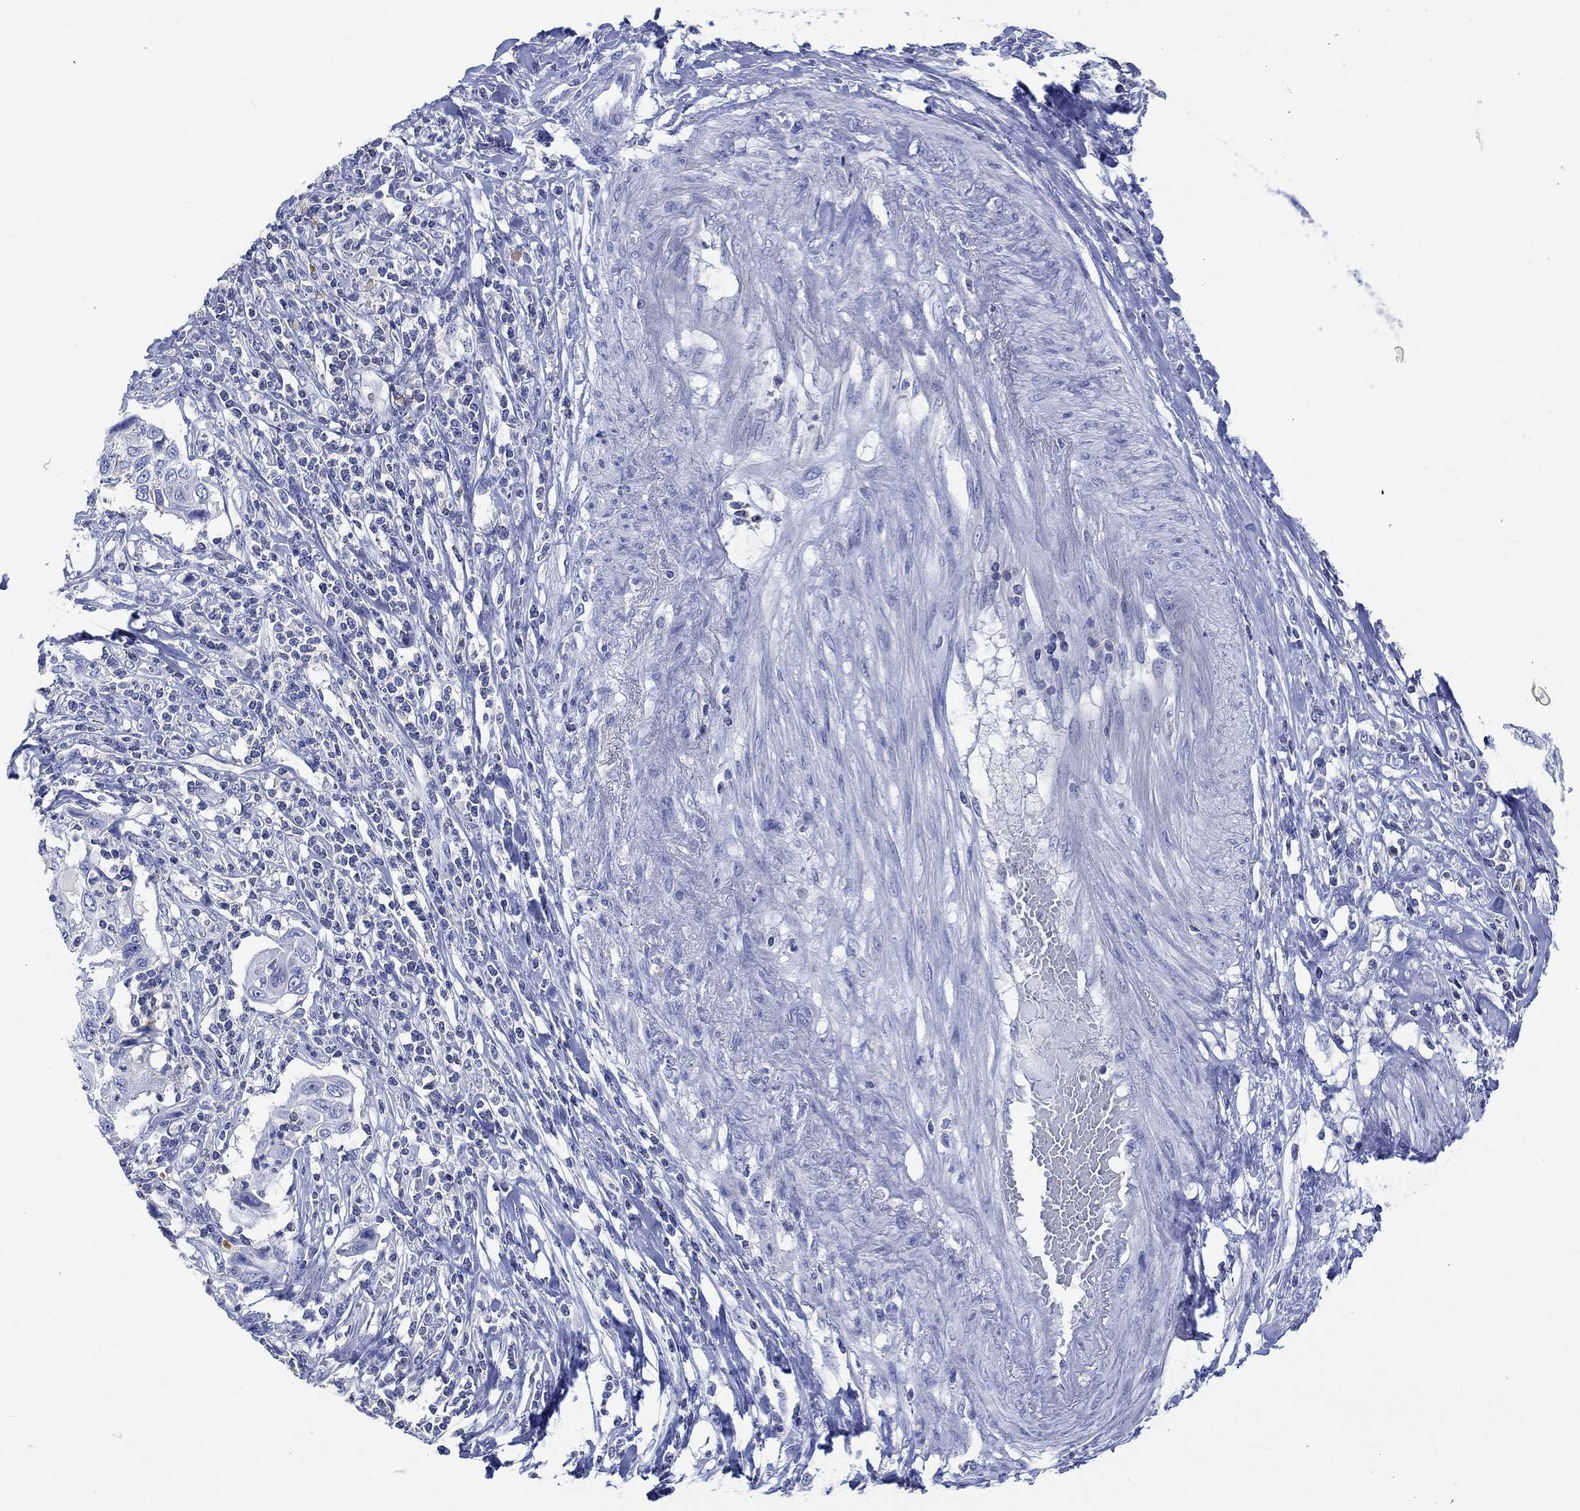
{"staining": {"intensity": "negative", "quantity": "none", "location": "none"}, "tissue": "cervical cancer", "cell_type": "Tumor cells", "image_type": "cancer", "snomed": [{"axis": "morphology", "description": "Squamous cell carcinoma, NOS"}, {"axis": "topography", "description": "Cervix"}], "caption": "This is a histopathology image of IHC staining of cervical cancer (squamous cell carcinoma), which shows no staining in tumor cells.", "gene": "GCM1", "patient": {"sex": "female", "age": 70}}